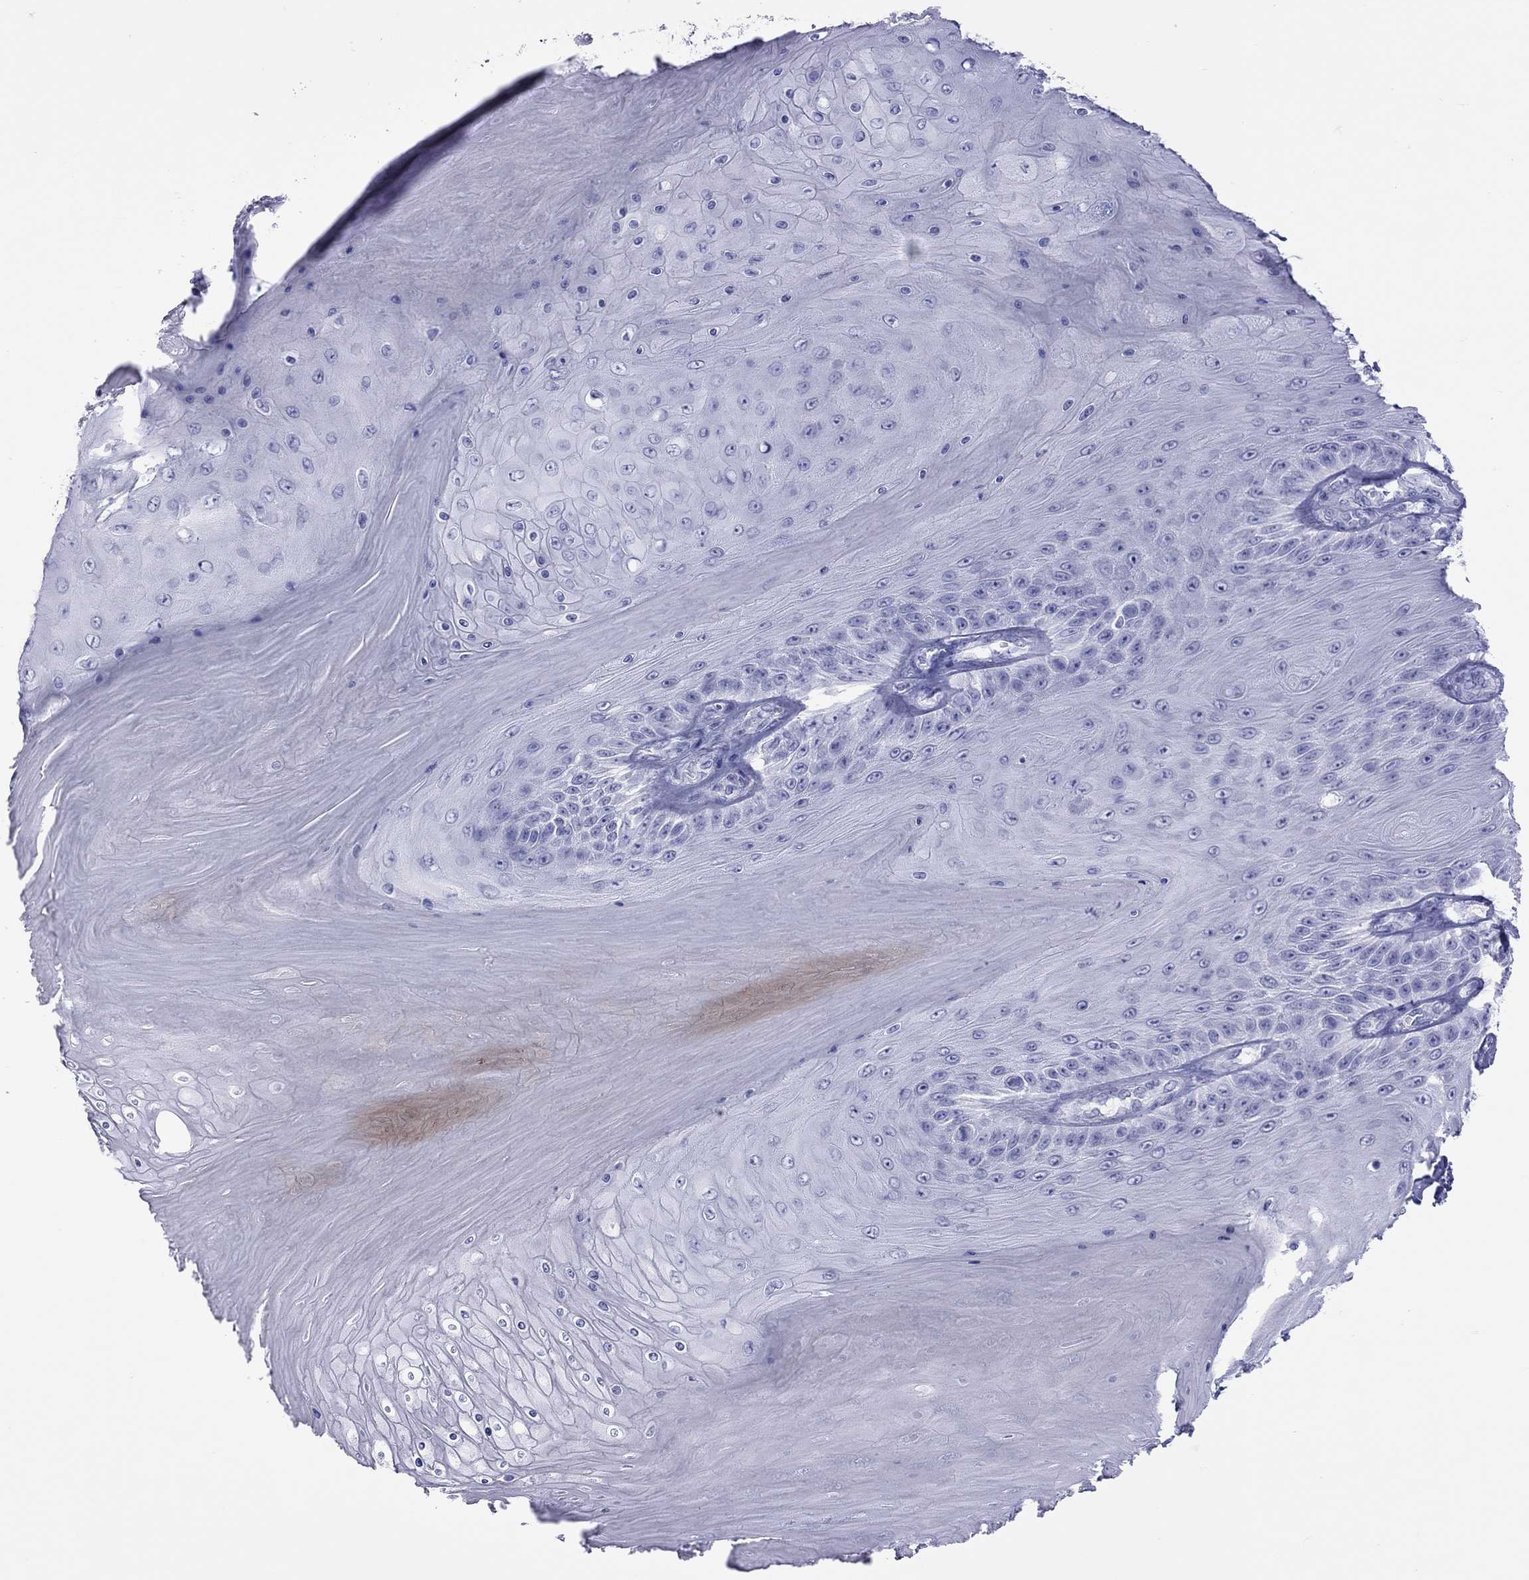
{"staining": {"intensity": "negative", "quantity": "none", "location": "none"}, "tissue": "skin cancer", "cell_type": "Tumor cells", "image_type": "cancer", "snomed": [{"axis": "morphology", "description": "Squamous cell carcinoma, NOS"}, {"axis": "topography", "description": "Skin"}], "caption": "Immunohistochemistry of human squamous cell carcinoma (skin) demonstrates no staining in tumor cells.", "gene": "STAG3", "patient": {"sex": "male", "age": 62}}